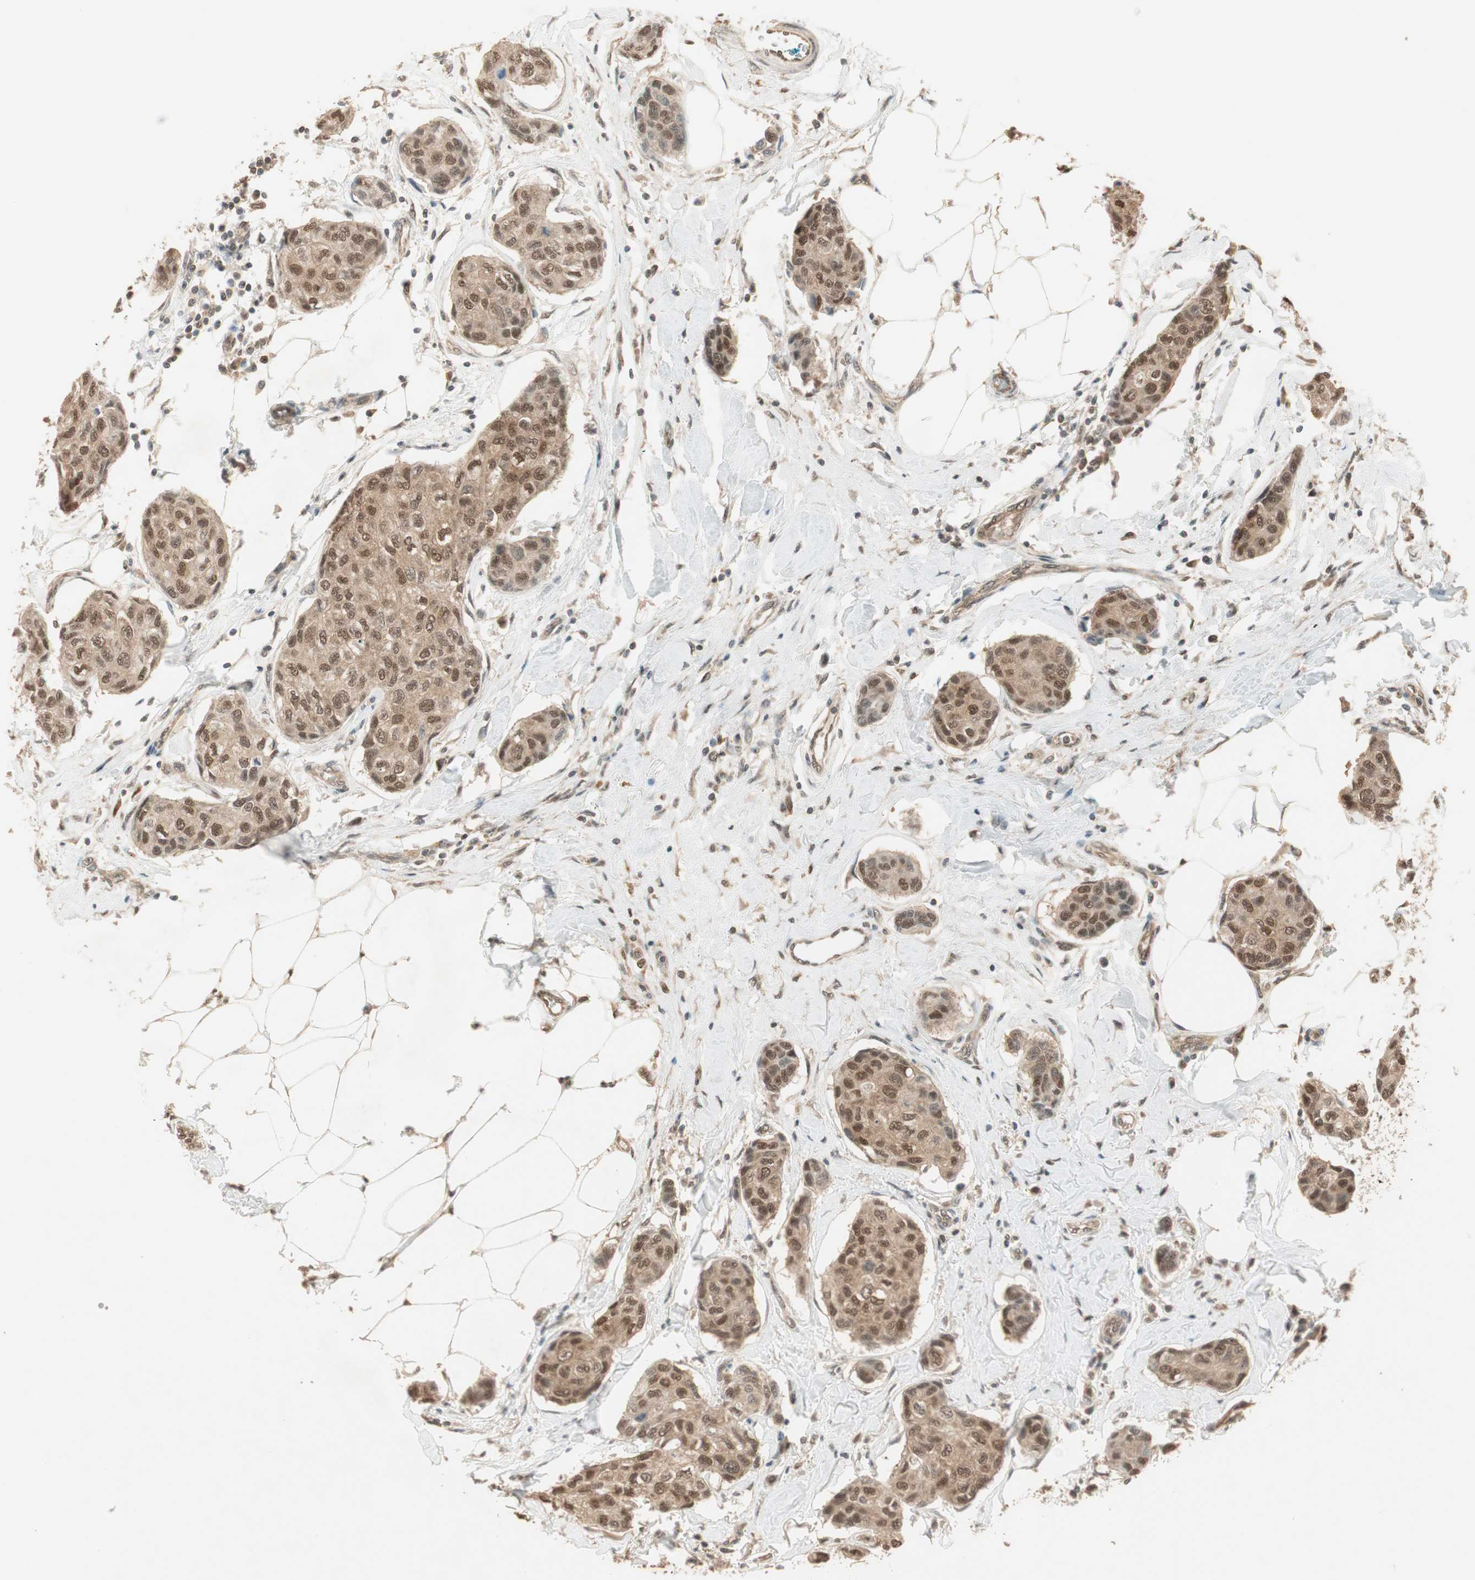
{"staining": {"intensity": "moderate", "quantity": ">75%", "location": "cytoplasmic/membranous,nuclear"}, "tissue": "breast cancer", "cell_type": "Tumor cells", "image_type": "cancer", "snomed": [{"axis": "morphology", "description": "Duct carcinoma"}, {"axis": "topography", "description": "Breast"}], "caption": "Immunohistochemistry (IHC) of breast cancer (invasive ductal carcinoma) shows medium levels of moderate cytoplasmic/membranous and nuclear expression in about >75% of tumor cells. (IHC, brightfield microscopy, high magnification).", "gene": "USP5", "patient": {"sex": "female", "age": 80}}